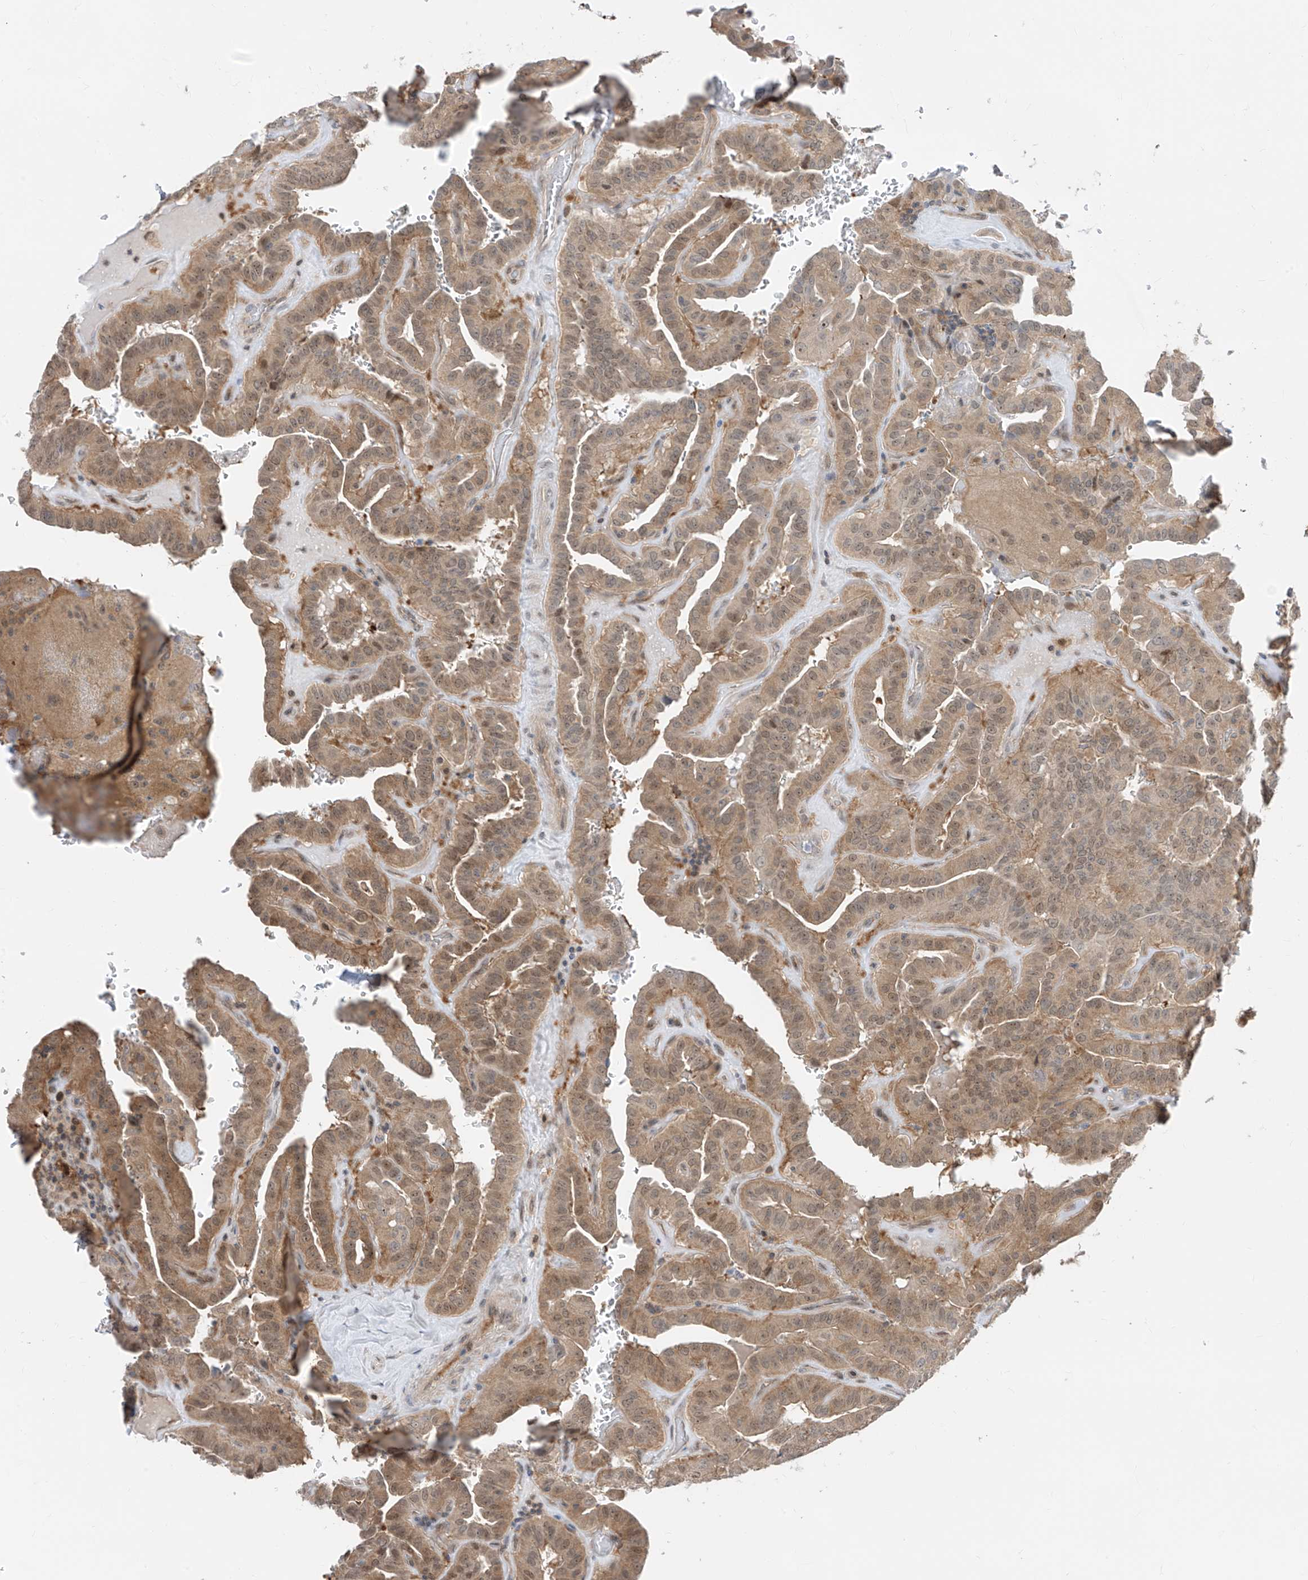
{"staining": {"intensity": "moderate", "quantity": ">75%", "location": "cytoplasmic/membranous"}, "tissue": "thyroid cancer", "cell_type": "Tumor cells", "image_type": "cancer", "snomed": [{"axis": "morphology", "description": "Papillary adenocarcinoma, NOS"}, {"axis": "topography", "description": "Thyroid gland"}], "caption": "Immunohistochemical staining of thyroid cancer shows medium levels of moderate cytoplasmic/membranous expression in about >75% of tumor cells.", "gene": "TTC38", "patient": {"sex": "male", "age": 77}}